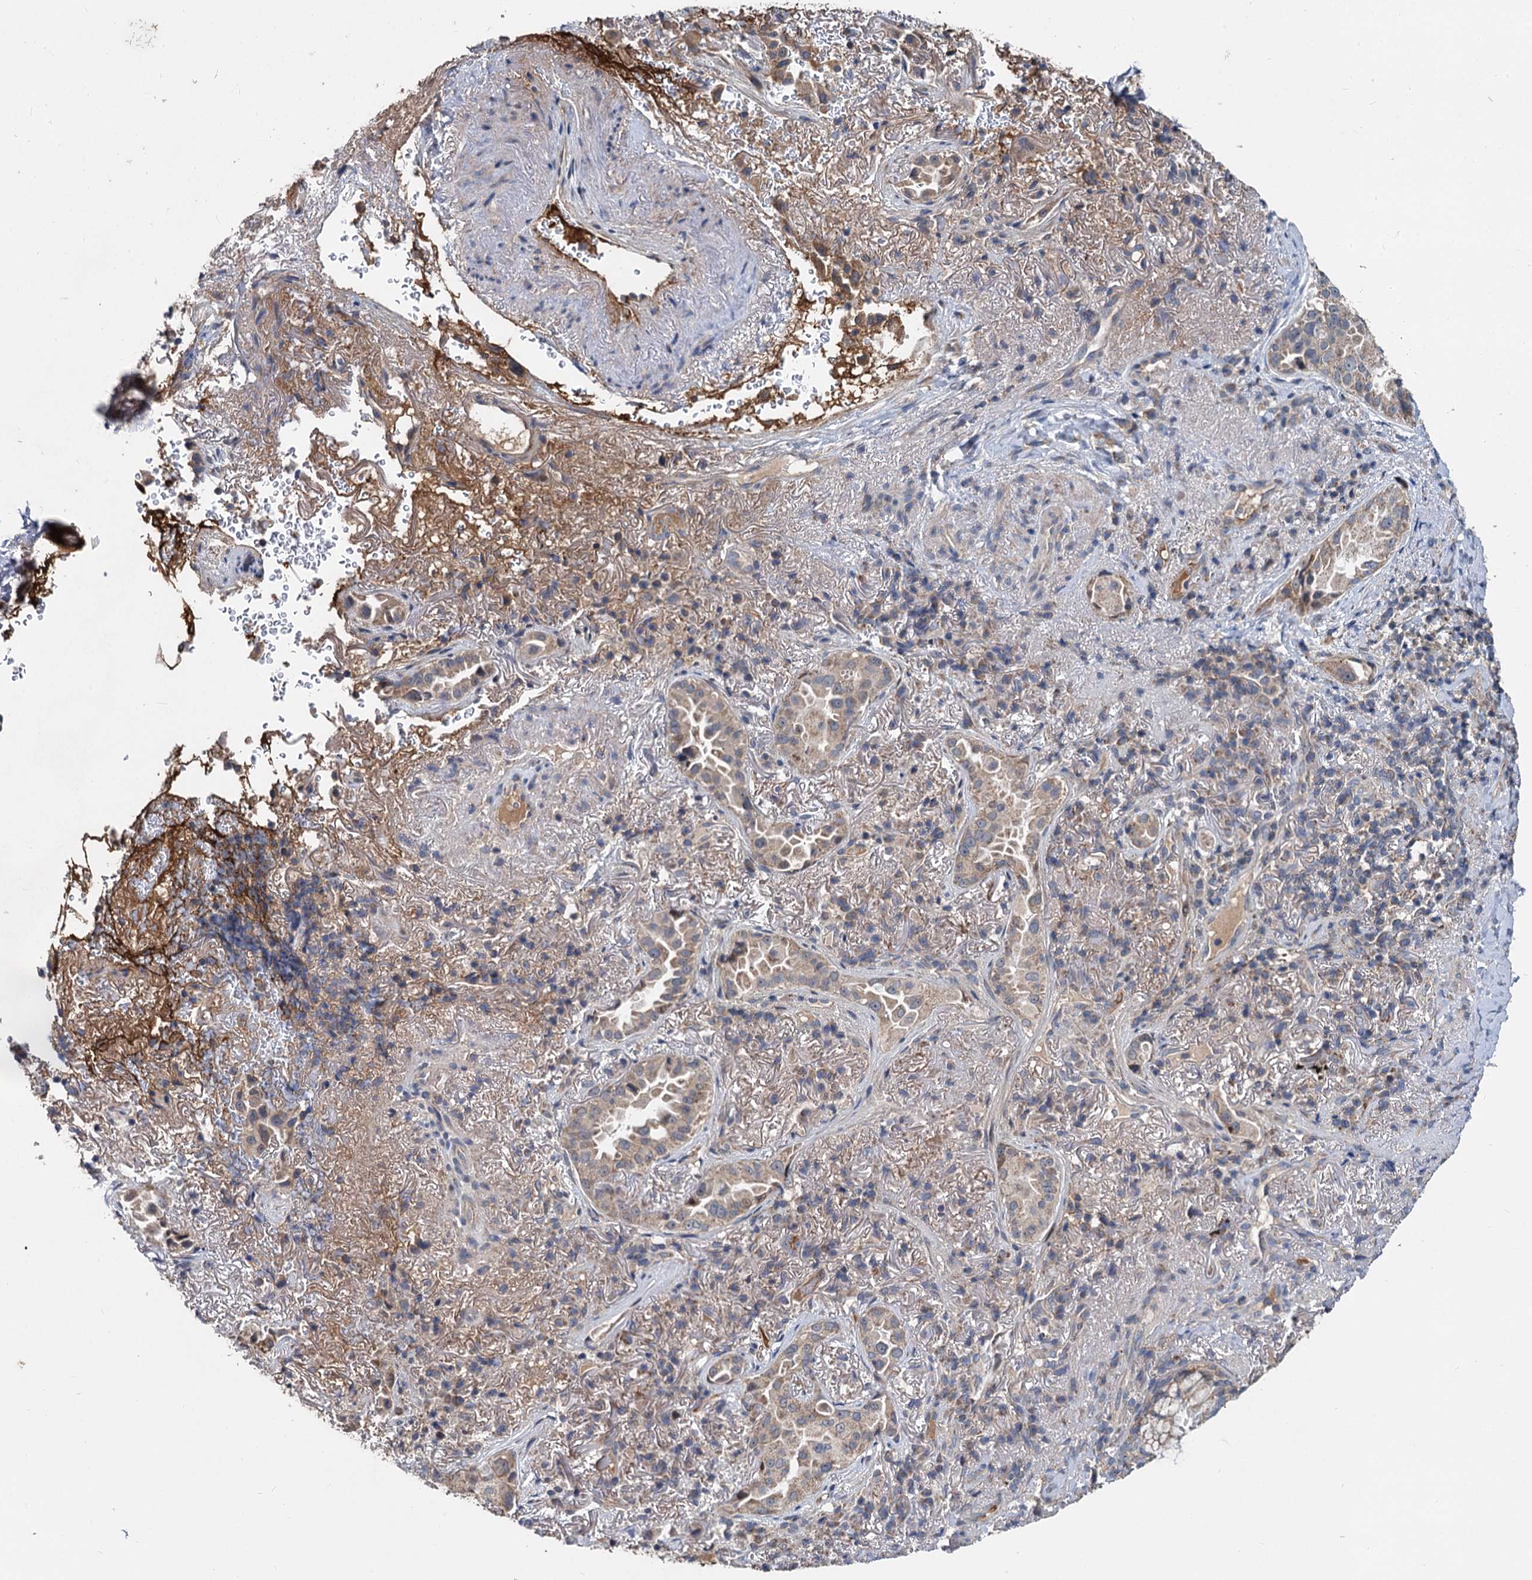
{"staining": {"intensity": "negative", "quantity": "none", "location": "none"}, "tissue": "lung cancer", "cell_type": "Tumor cells", "image_type": "cancer", "snomed": [{"axis": "morphology", "description": "Adenocarcinoma, NOS"}, {"axis": "topography", "description": "Lung"}], "caption": "IHC image of lung cancer (adenocarcinoma) stained for a protein (brown), which reveals no expression in tumor cells.", "gene": "SPRYD3", "patient": {"sex": "female", "age": 69}}